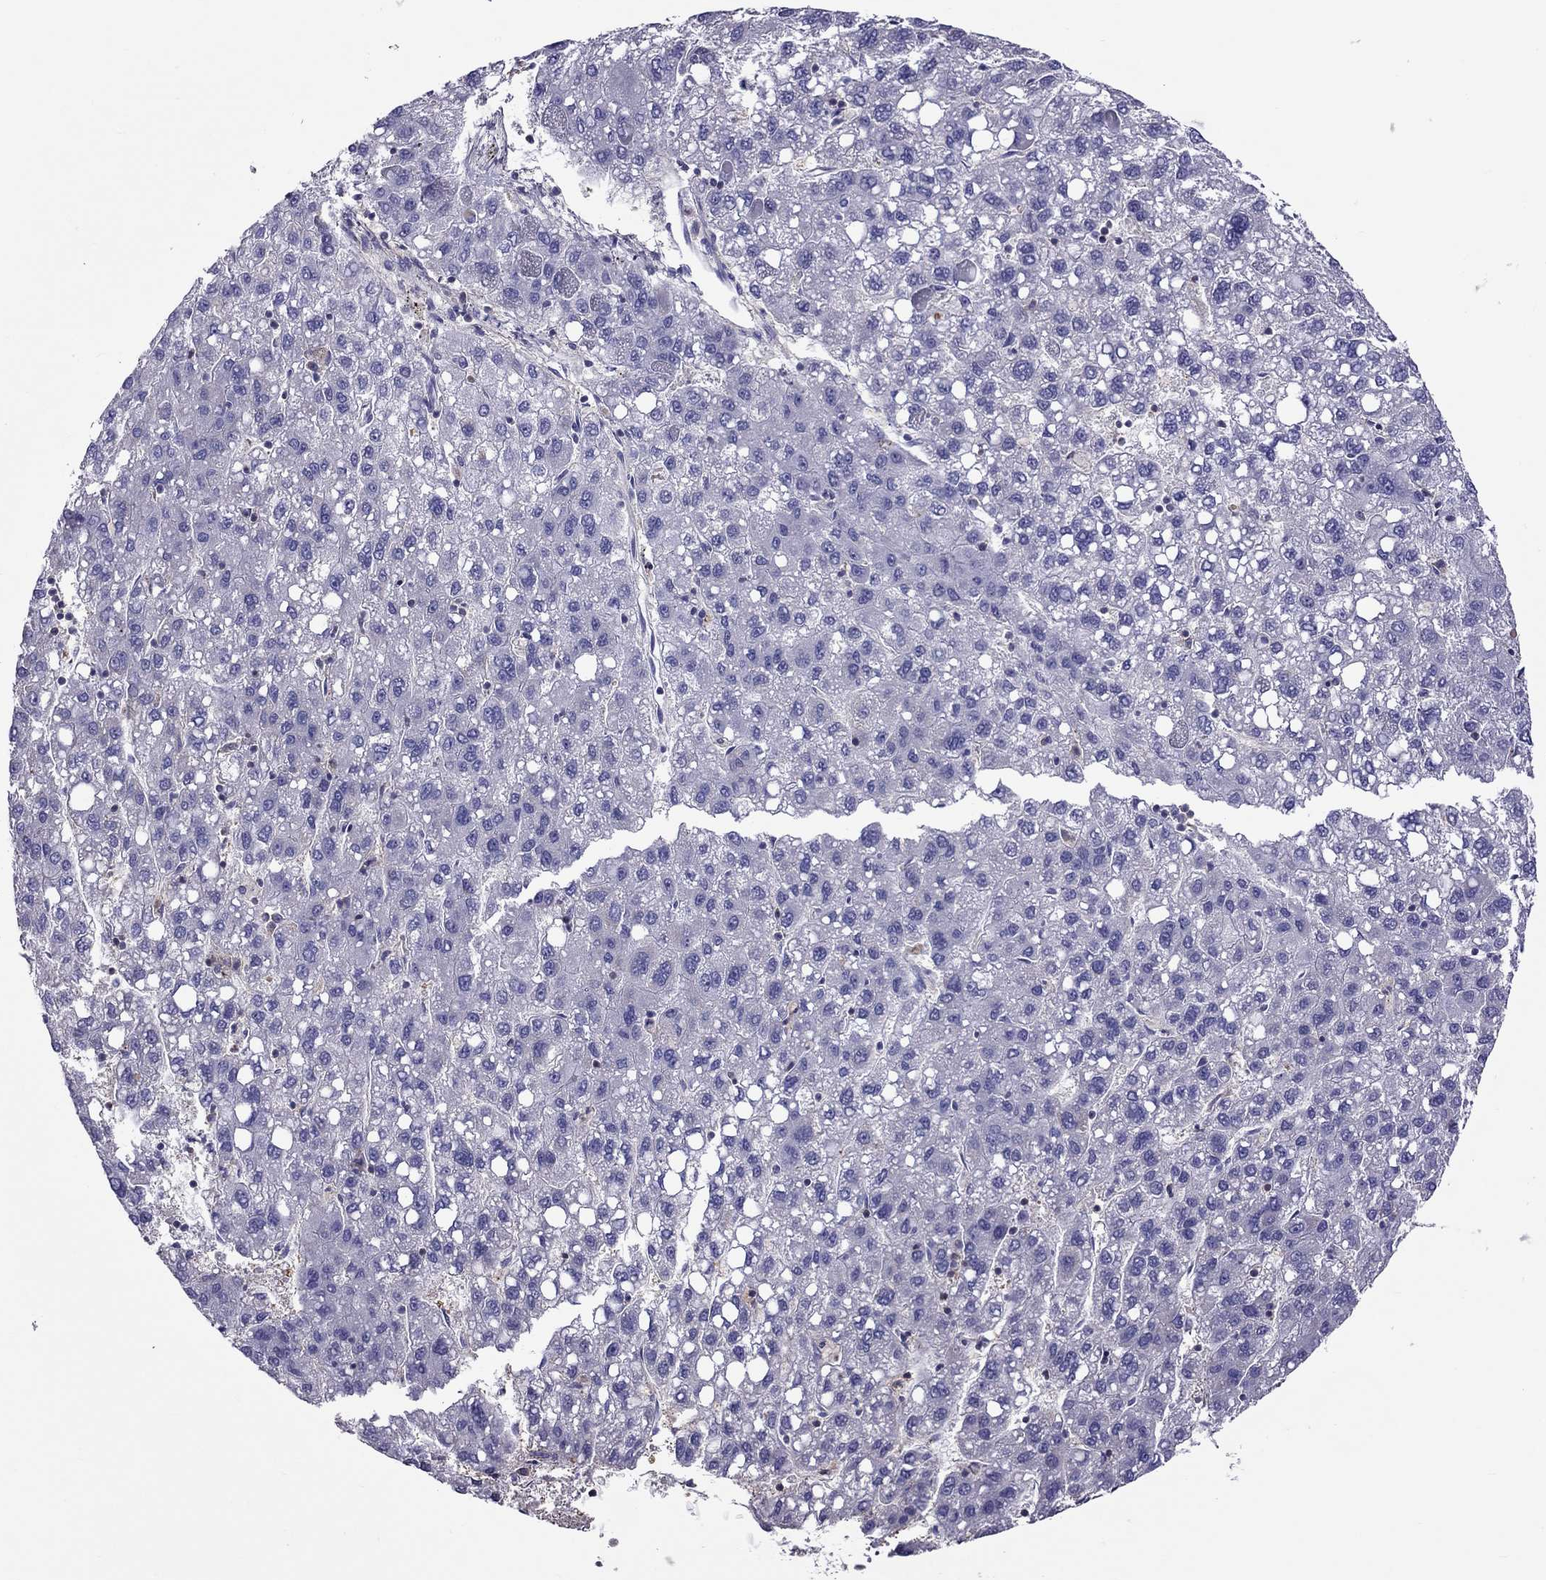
{"staining": {"intensity": "negative", "quantity": "none", "location": "none"}, "tissue": "liver cancer", "cell_type": "Tumor cells", "image_type": "cancer", "snomed": [{"axis": "morphology", "description": "Carcinoma, Hepatocellular, NOS"}, {"axis": "topography", "description": "Liver"}], "caption": "This is a micrograph of immunohistochemistry staining of hepatocellular carcinoma (liver), which shows no expression in tumor cells.", "gene": "TEX22", "patient": {"sex": "female", "age": 82}}